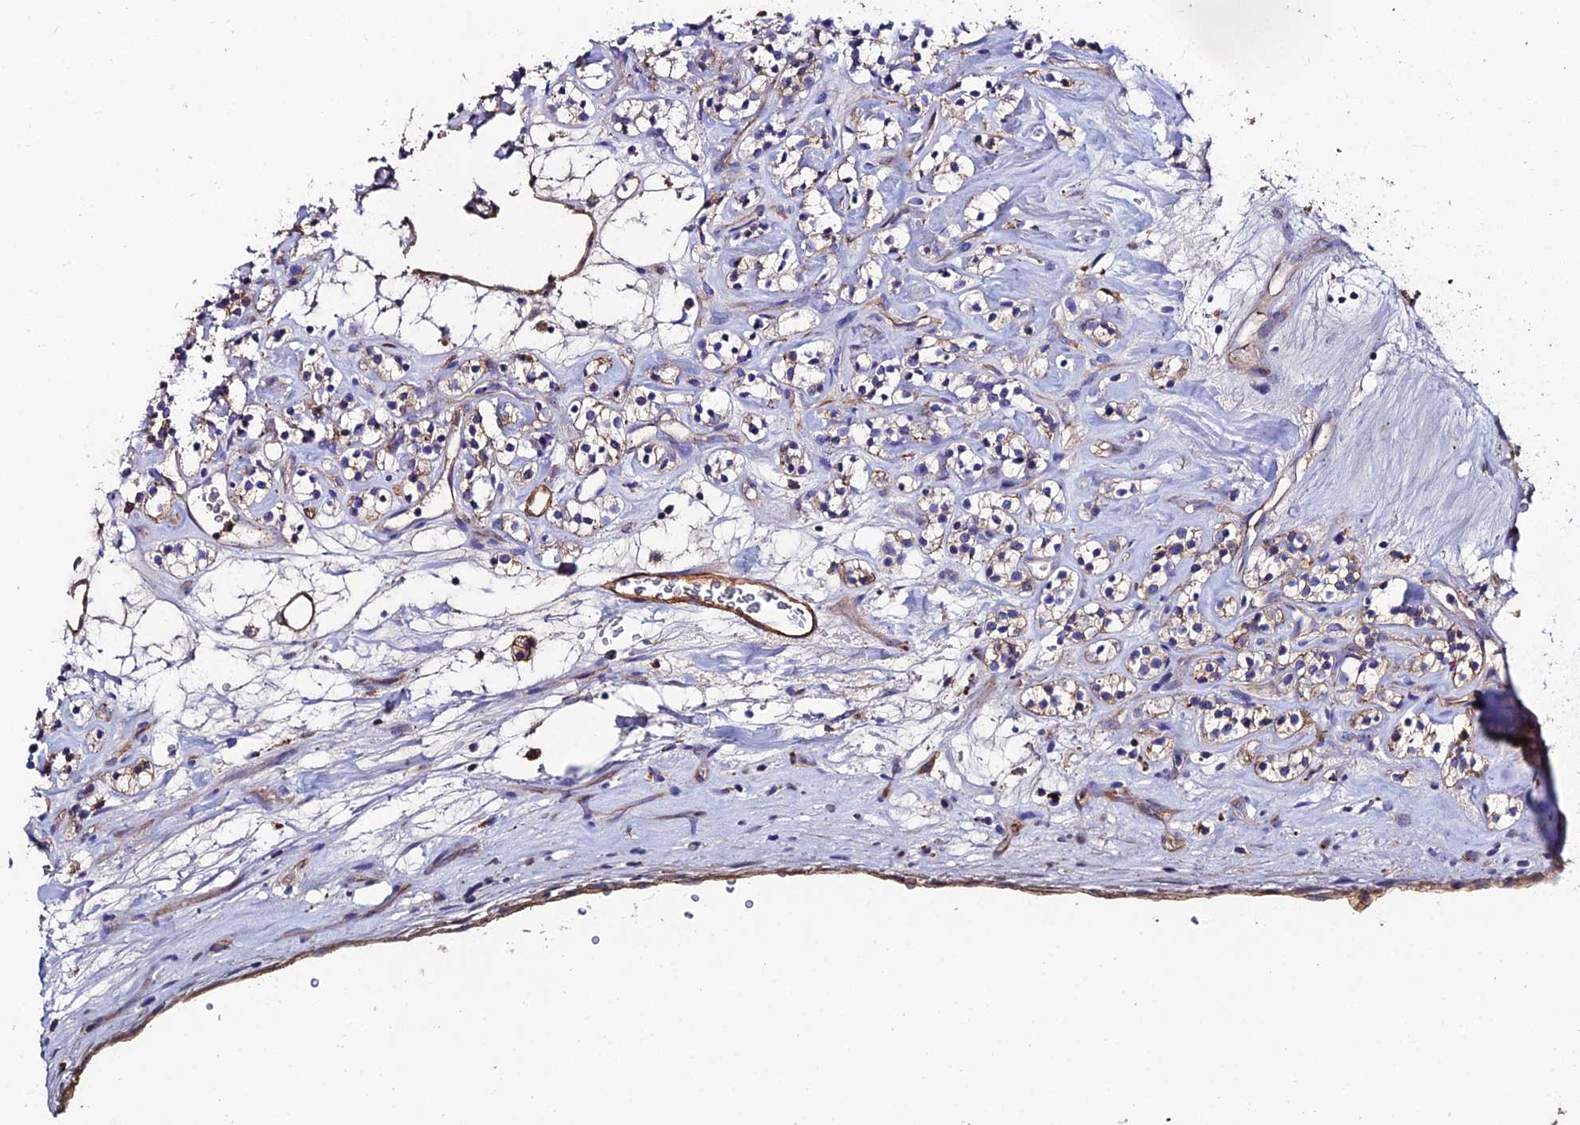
{"staining": {"intensity": "weak", "quantity": "<25%", "location": "cytoplasmic/membranous"}, "tissue": "renal cancer", "cell_type": "Tumor cells", "image_type": "cancer", "snomed": [{"axis": "morphology", "description": "Adenocarcinoma, NOS"}, {"axis": "topography", "description": "Kidney"}], "caption": "A photomicrograph of adenocarcinoma (renal) stained for a protein exhibits no brown staining in tumor cells. (Brightfield microscopy of DAB IHC at high magnification).", "gene": "C6", "patient": {"sex": "male", "age": 77}}